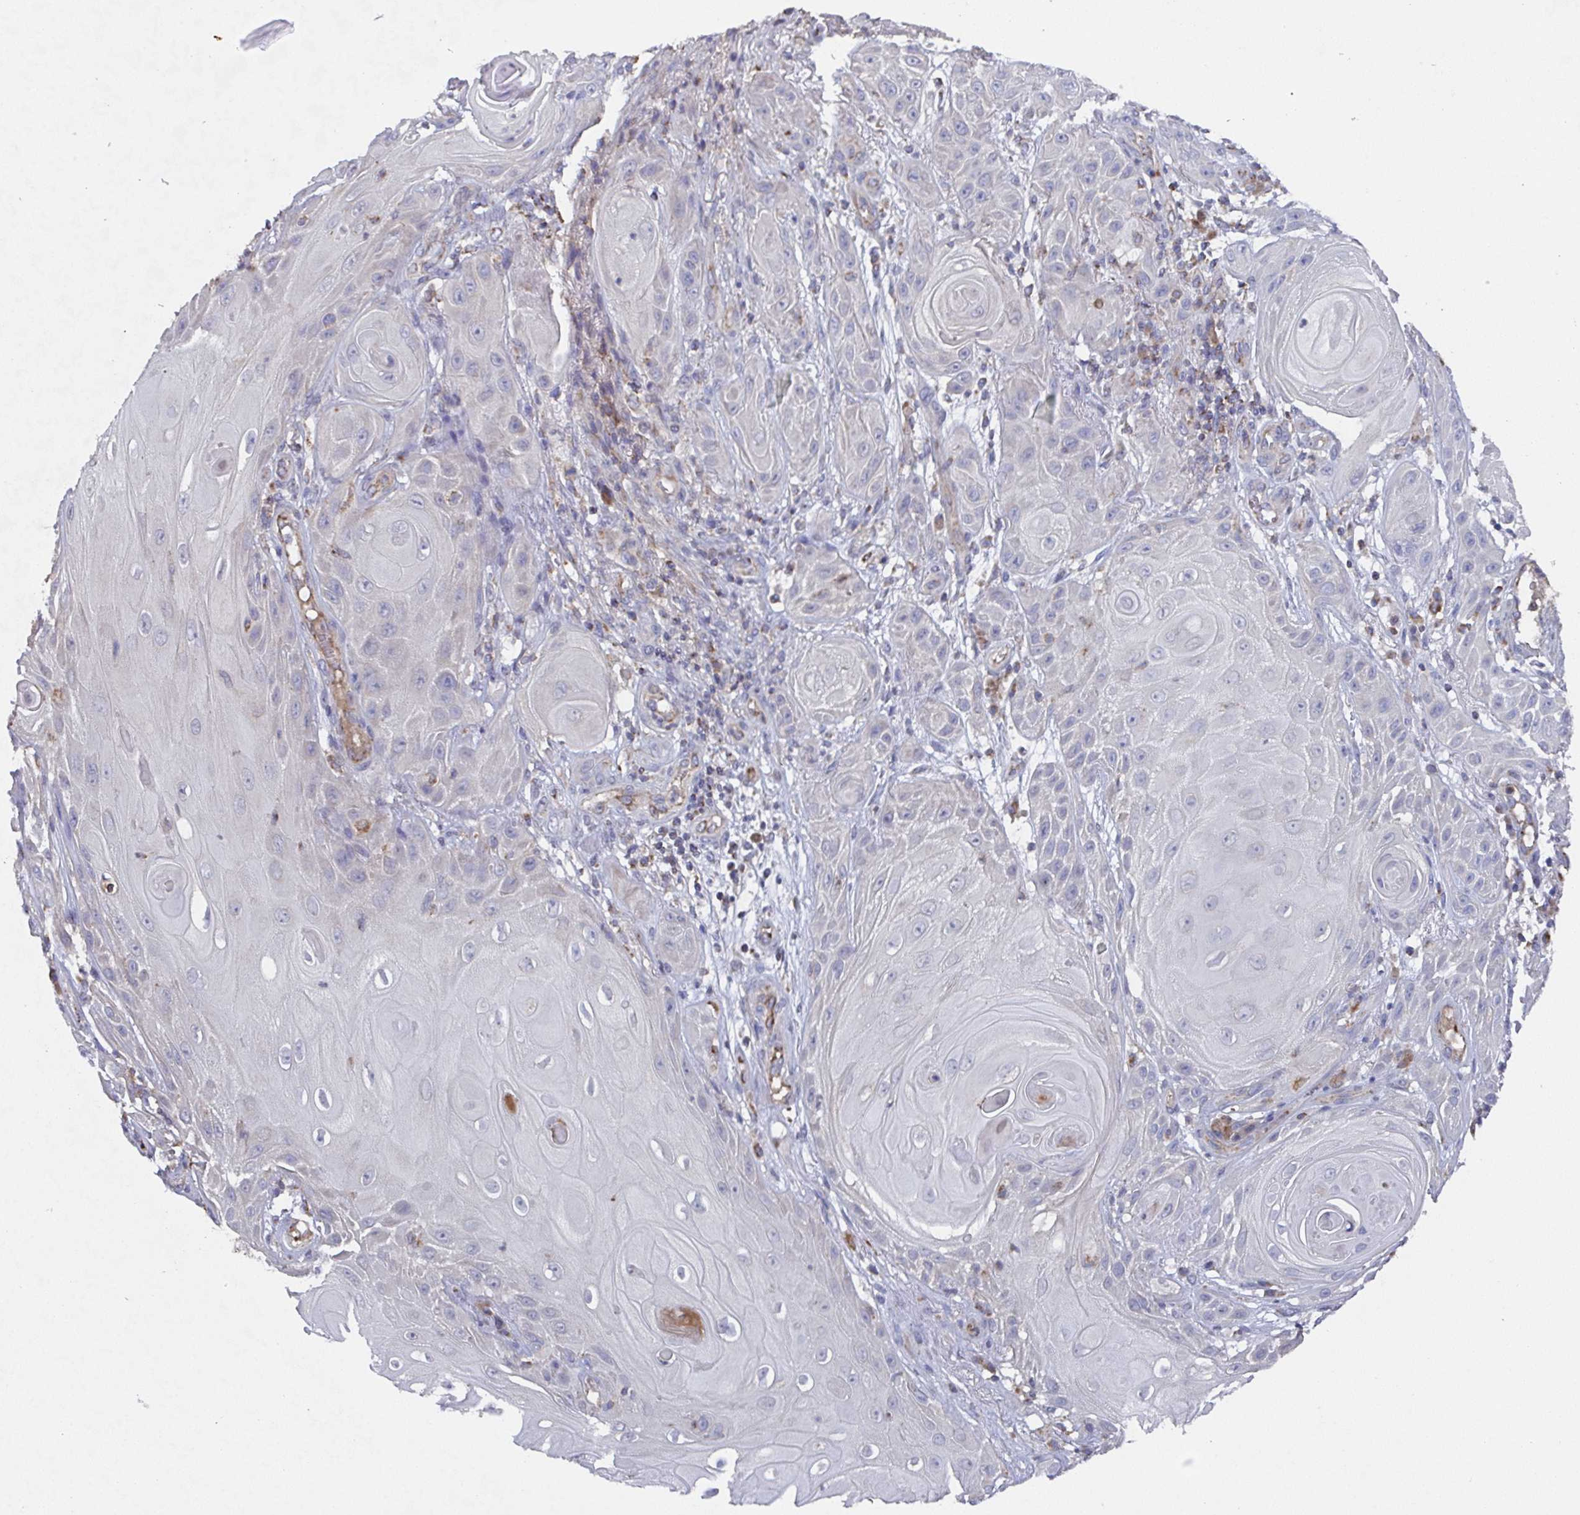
{"staining": {"intensity": "negative", "quantity": "none", "location": "none"}, "tissue": "skin cancer", "cell_type": "Tumor cells", "image_type": "cancer", "snomed": [{"axis": "morphology", "description": "Squamous cell carcinoma, NOS"}, {"axis": "topography", "description": "Skin"}], "caption": "High power microscopy micrograph of an immunohistochemistry (IHC) image of skin cancer, revealing no significant staining in tumor cells.", "gene": "MT-ND3", "patient": {"sex": "male", "age": 62}}